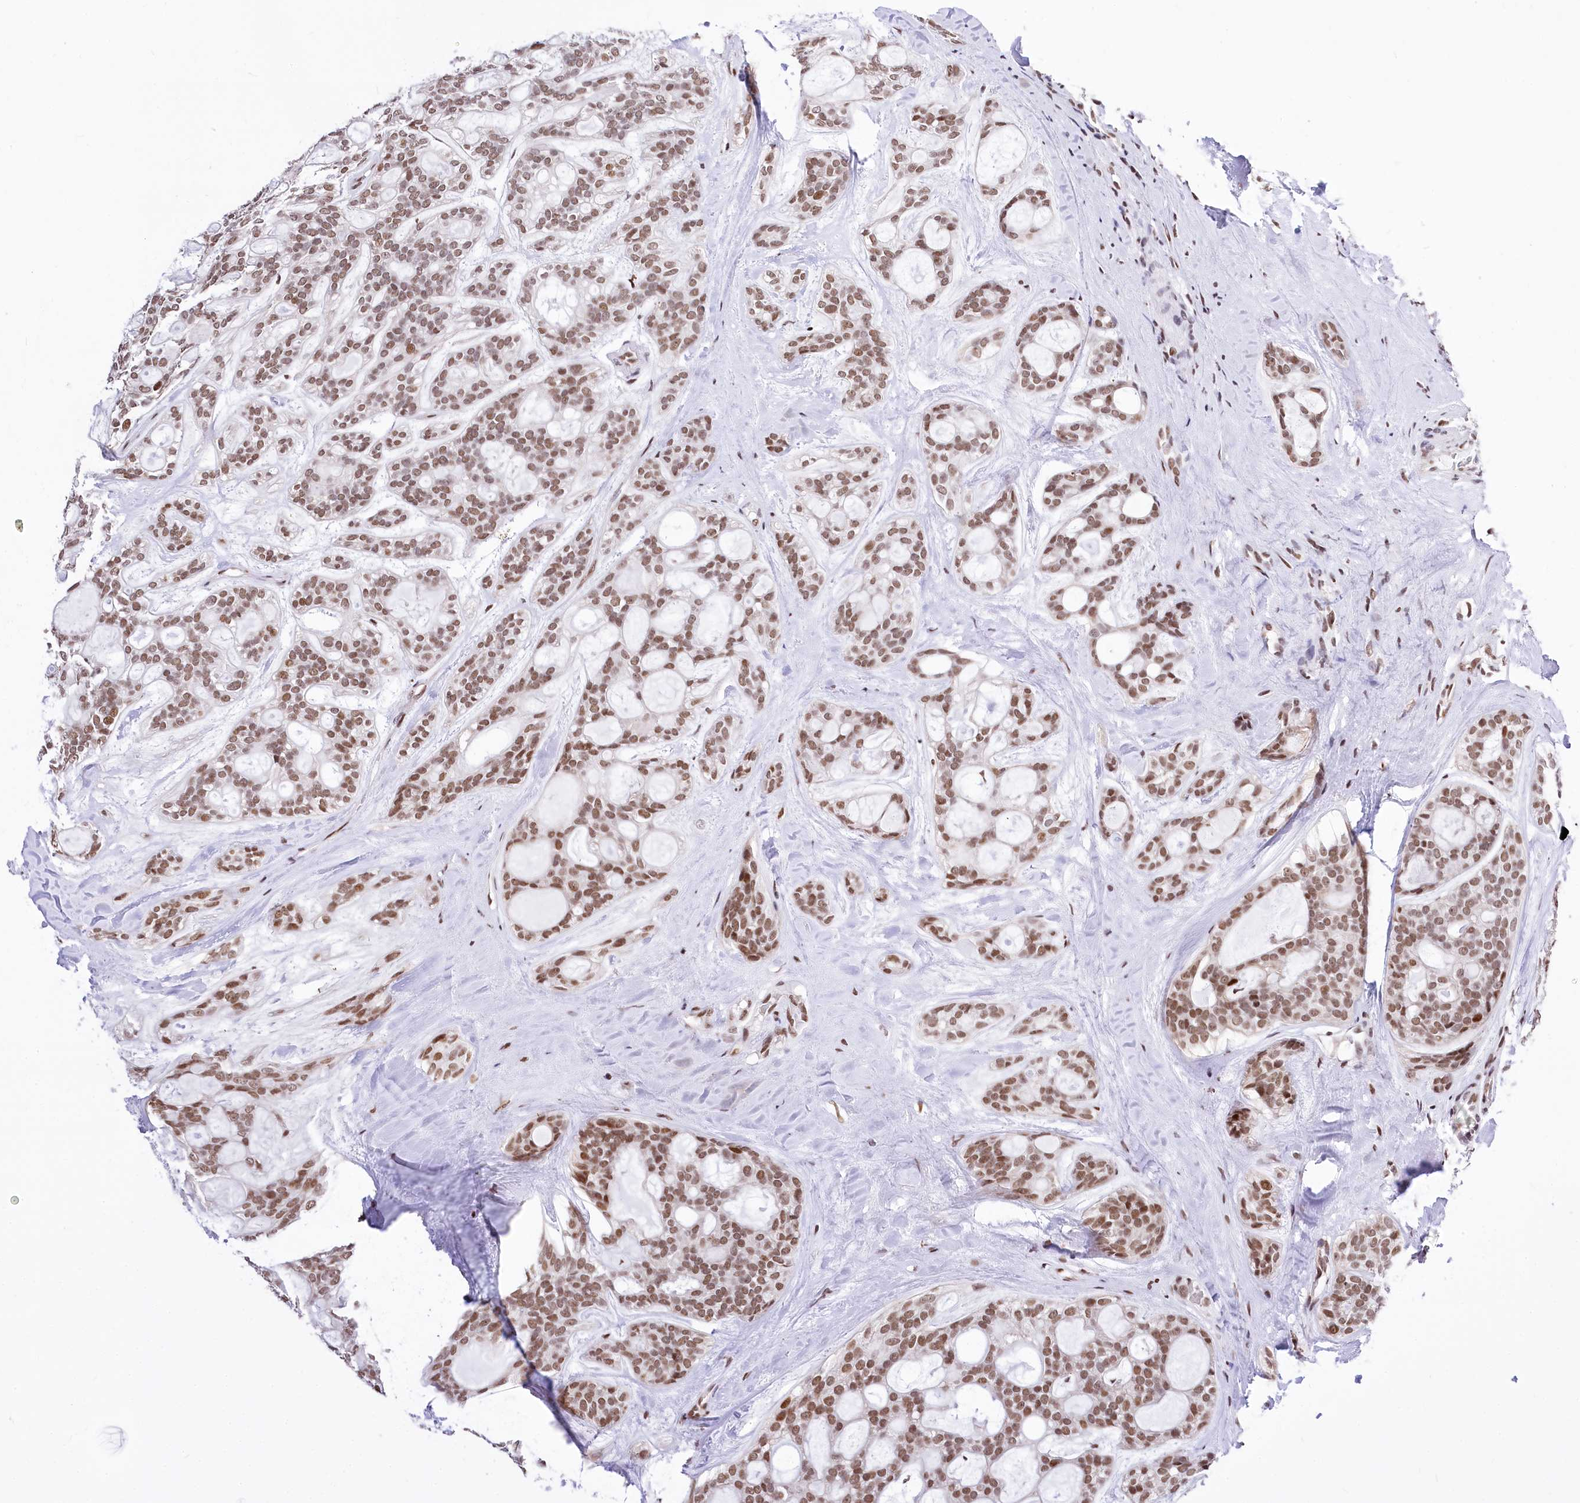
{"staining": {"intensity": "moderate", "quantity": ">75%", "location": "nuclear"}, "tissue": "head and neck cancer", "cell_type": "Tumor cells", "image_type": "cancer", "snomed": [{"axis": "morphology", "description": "Adenocarcinoma, NOS"}, {"axis": "topography", "description": "Head-Neck"}], "caption": "Head and neck cancer stained with a protein marker shows moderate staining in tumor cells.", "gene": "POU4F3", "patient": {"sex": "male", "age": 66}}